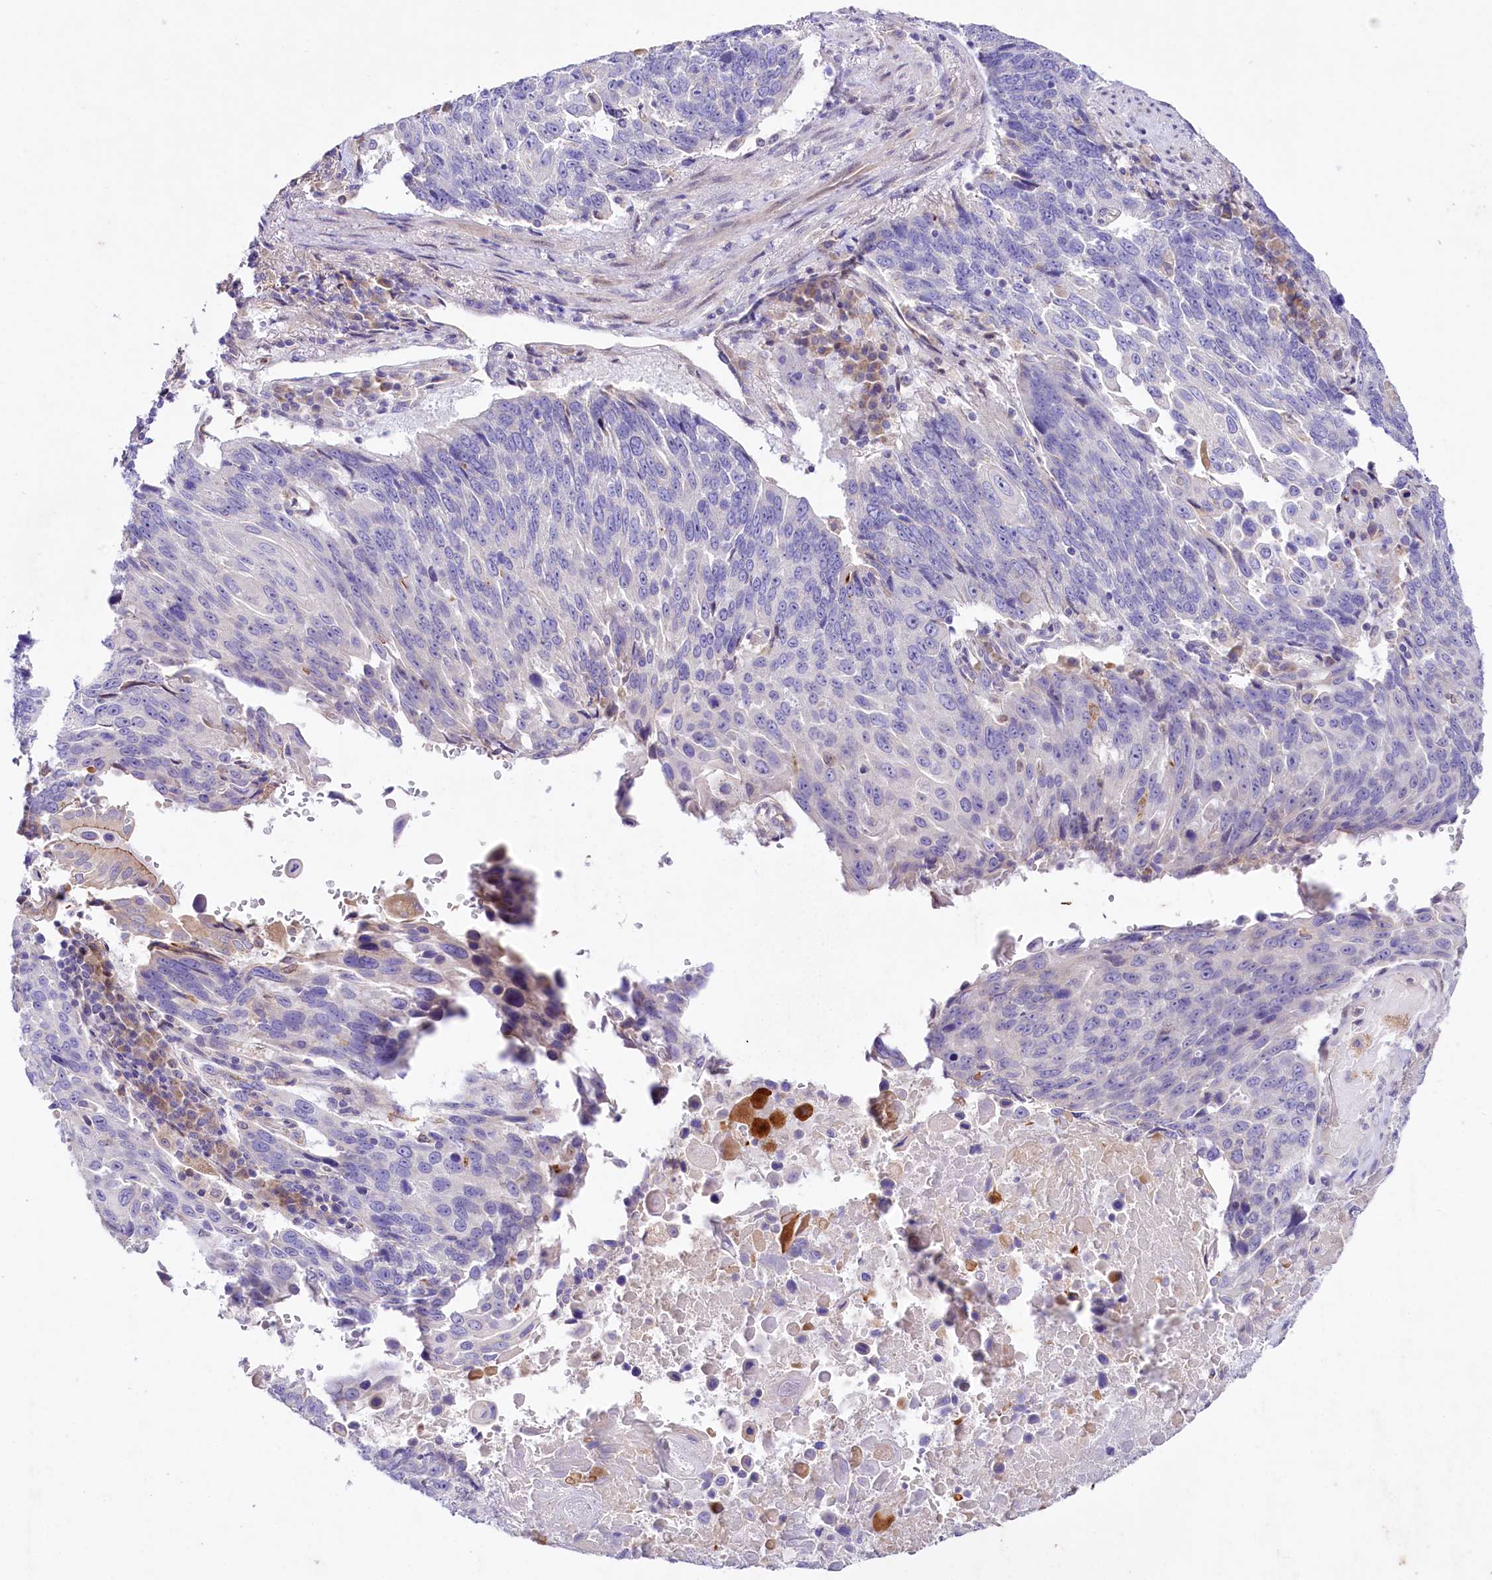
{"staining": {"intensity": "negative", "quantity": "none", "location": "none"}, "tissue": "lung cancer", "cell_type": "Tumor cells", "image_type": "cancer", "snomed": [{"axis": "morphology", "description": "Squamous cell carcinoma, NOS"}, {"axis": "topography", "description": "Lung"}], "caption": "DAB (3,3'-diaminobenzidine) immunohistochemical staining of human lung cancer (squamous cell carcinoma) exhibits no significant positivity in tumor cells.", "gene": "SACM1L", "patient": {"sex": "male", "age": 66}}